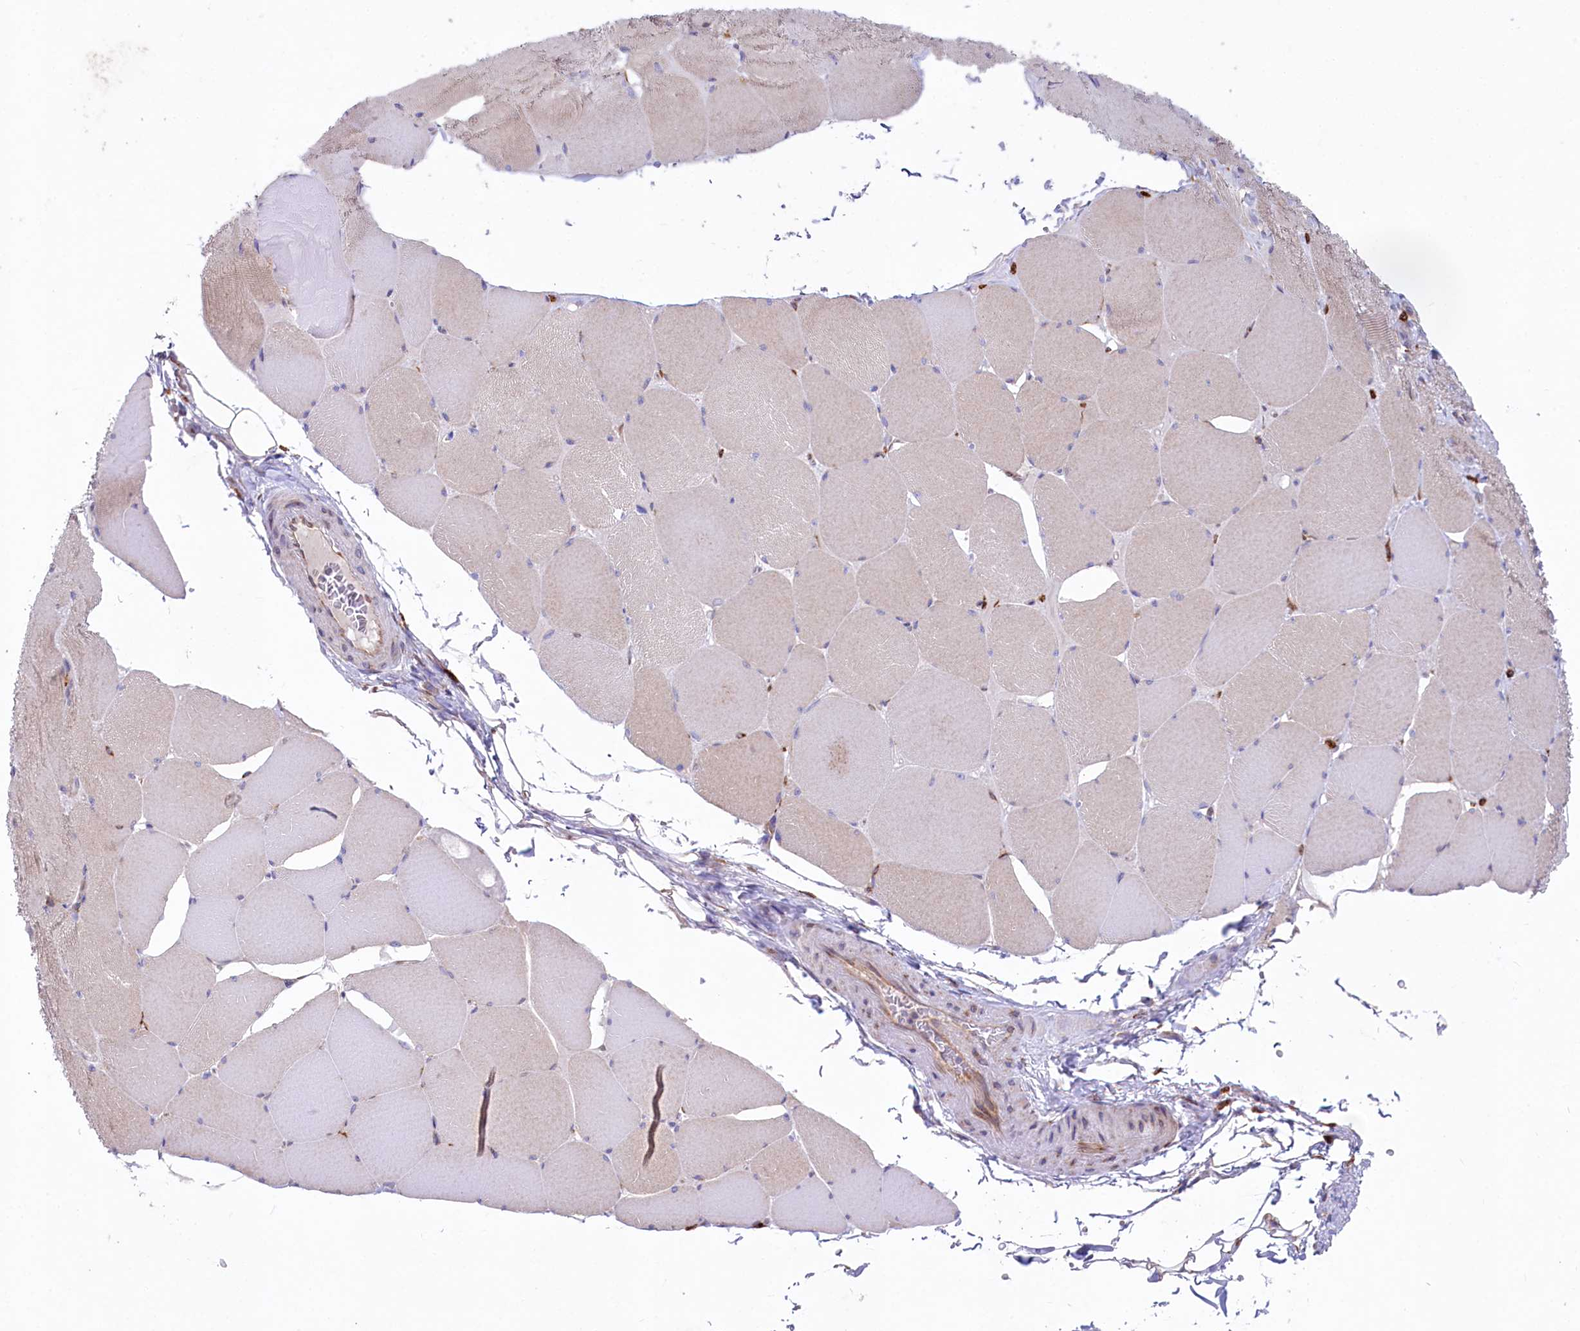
{"staining": {"intensity": "weak", "quantity": "<25%", "location": "cytoplasmic/membranous"}, "tissue": "skeletal muscle", "cell_type": "Myocytes", "image_type": "normal", "snomed": [{"axis": "morphology", "description": "Normal tissue, NOS"}, {"axis": "topography", "description": "Skeletal muscle"}, {"axis": "topography", "description": "Head-Neck"}], "caption": "There is no significant staining in myocytes of skeletal muscle. The staining was performed using DAB to visualize the protein expression in brown, while the nuclei were stained in blue with hematoxylin (Magnification: 20x).", "gene": "CHID1", "patient": {"sex": "male", "age": 66}}